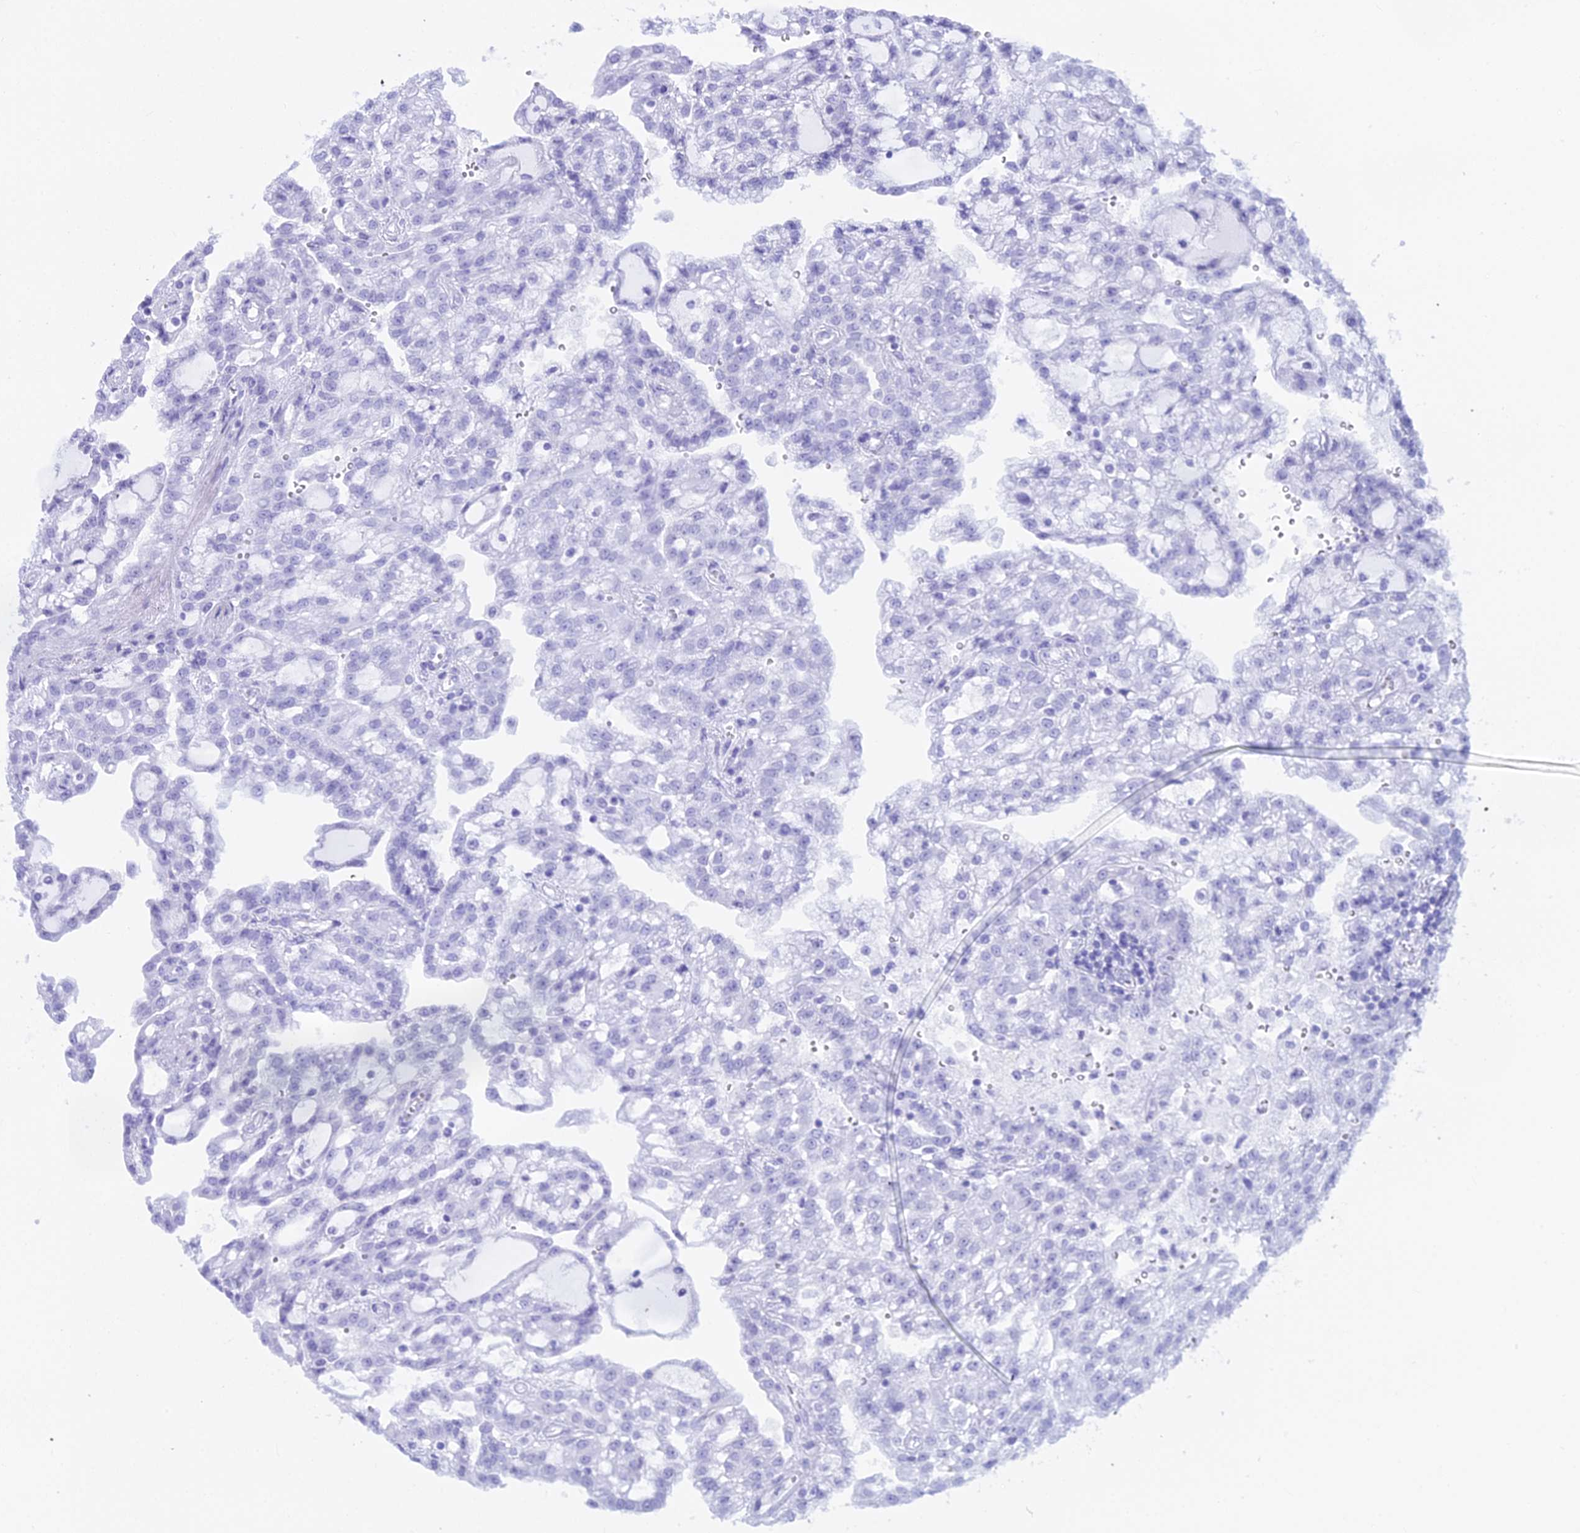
{"staining": {"intensity": "negative", "quantity": "none", "location": "none"}, "tissue": "renal cancer", "cell_type": "Tumor cells", "image_type": "cancer", "snomed": [{"axis": "morphology", "description": "Adenocarcinoma, NOS"}, {"axis": "topography", "description": "Kidney"}], "caption": "Immunohistochemistry (IHC) image of neoplastic tissue: renal cancer stained with DAB demonstrates no significant protein expression in tumor cells.", "gene": "ALG10", "patient": {"sex": "male", "age": 63}}